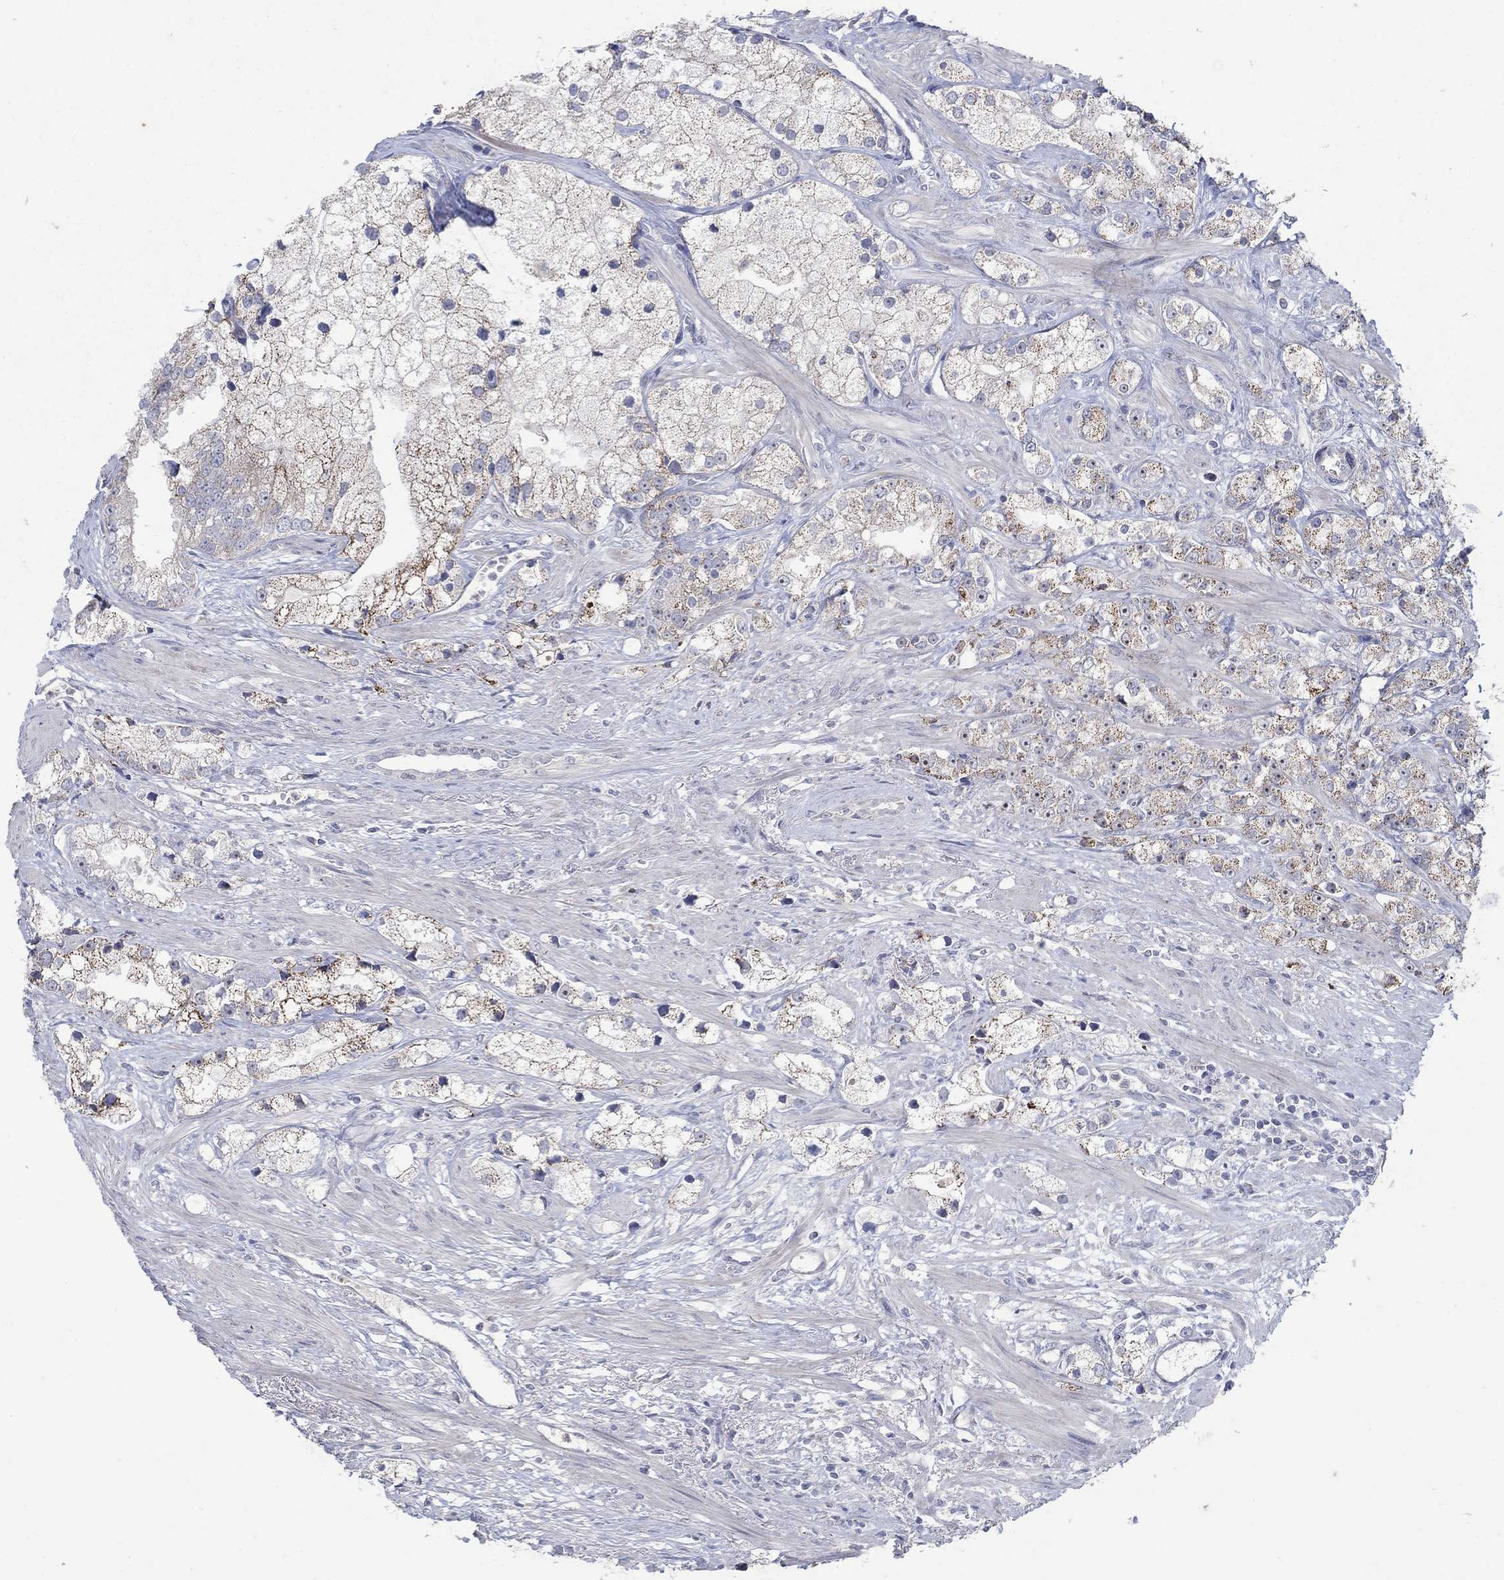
{"staining": {"intensity": "strong", "quantity": "<25%", "location": "cytoplasmic/membranous"}, "tissue": "prostate cancer", "cell_type": "Tumor cells", "image_type": "cancer", "snomed": [{"axis": "morphology", "description": "Adenocarcinoma, NOS"}, {"axis": "topography", "description": "Prostate and seminal vesicle, NOS"}, {"axis": "topography", "description": "Prostate"}], "caption": "Strong cytoplasmic/membranous expression is seen in approximately <25% of tumor cells in prostate cancer.", "gene": "HMX2", "patient": {"sex": "male", "age": 79}}